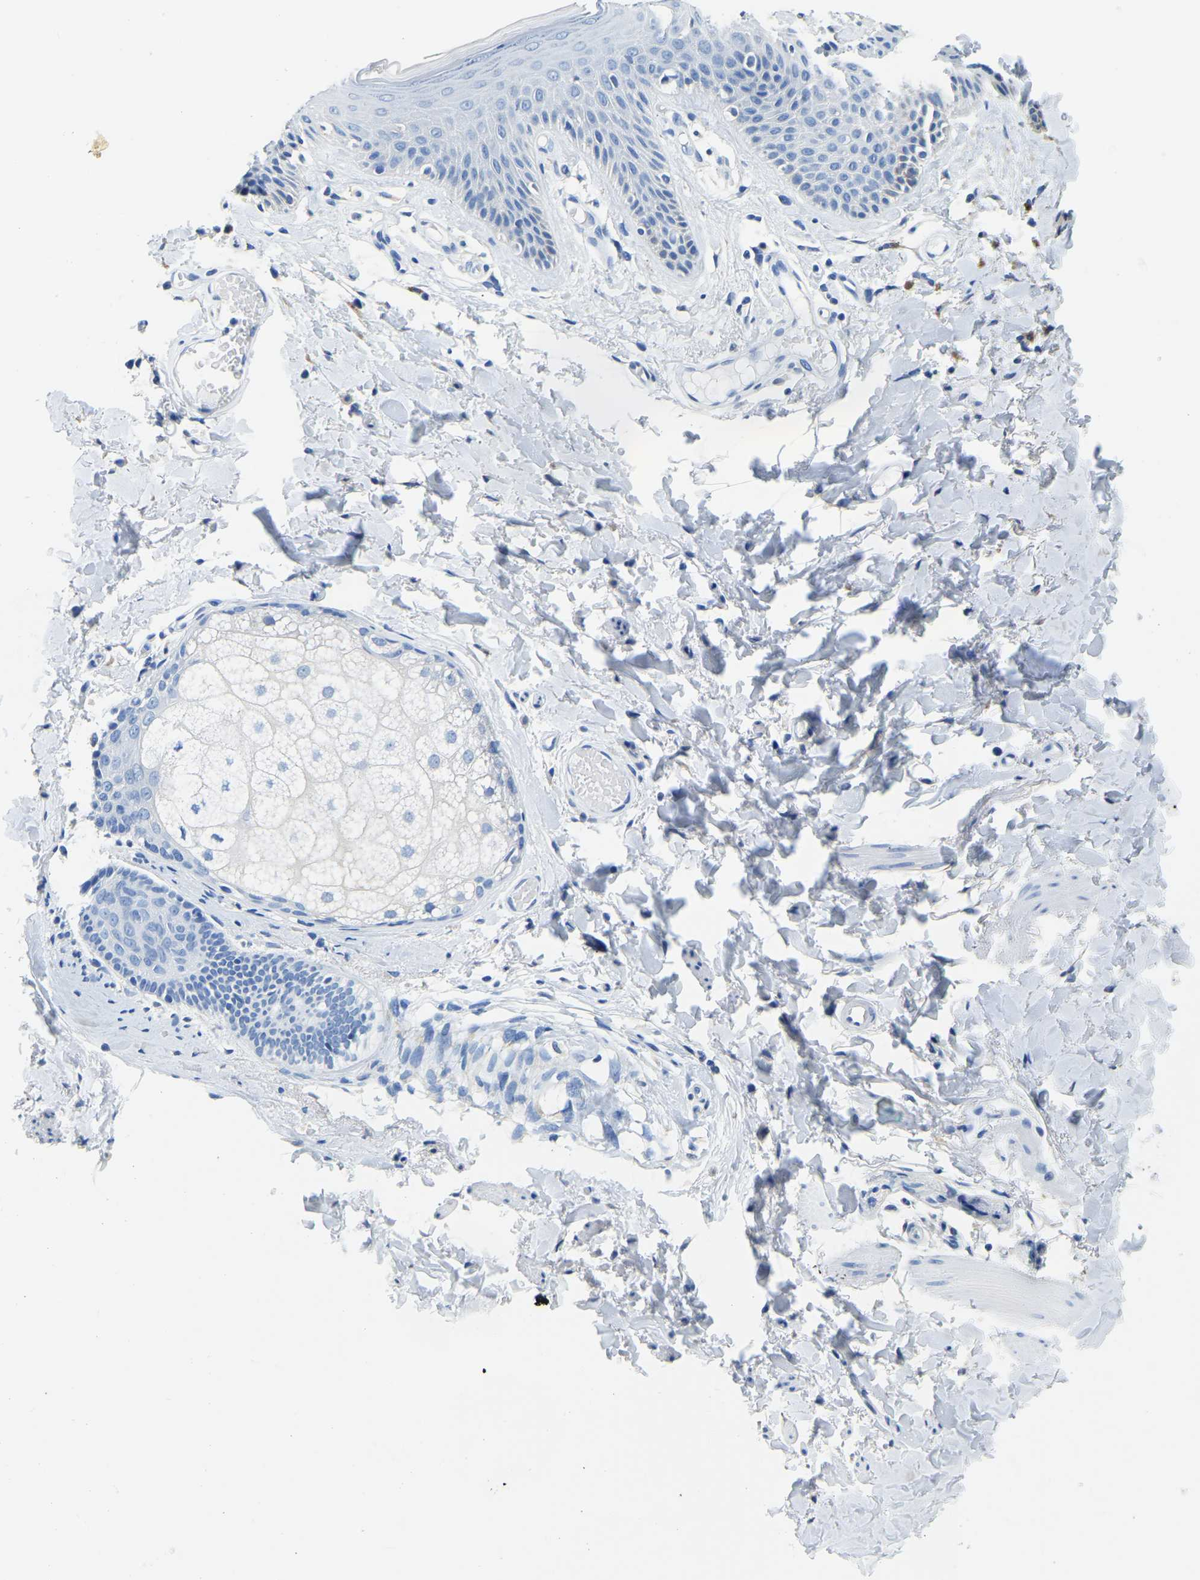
{"staining": {"intensity": "moderate", "quantity": "<25%", "location": "cytoplasmic/membranous"}, "tissue": "skin", "cell_type": "Epidermal cells", "image_type": "normal", "snomed": [{"axis": "morphology", "description": "Normal tissue, NOS"}, {"axis": "topography", "description": "Vulva"}], "caption": "Immunohistochemical staining of normal skin shows <25% levels of moderate cytoplasmic/membranous protein positivity in about <25% of epidermal cells.", "gene": "ZDHHC13", "patient": {"sex": "female", "age": 73}}